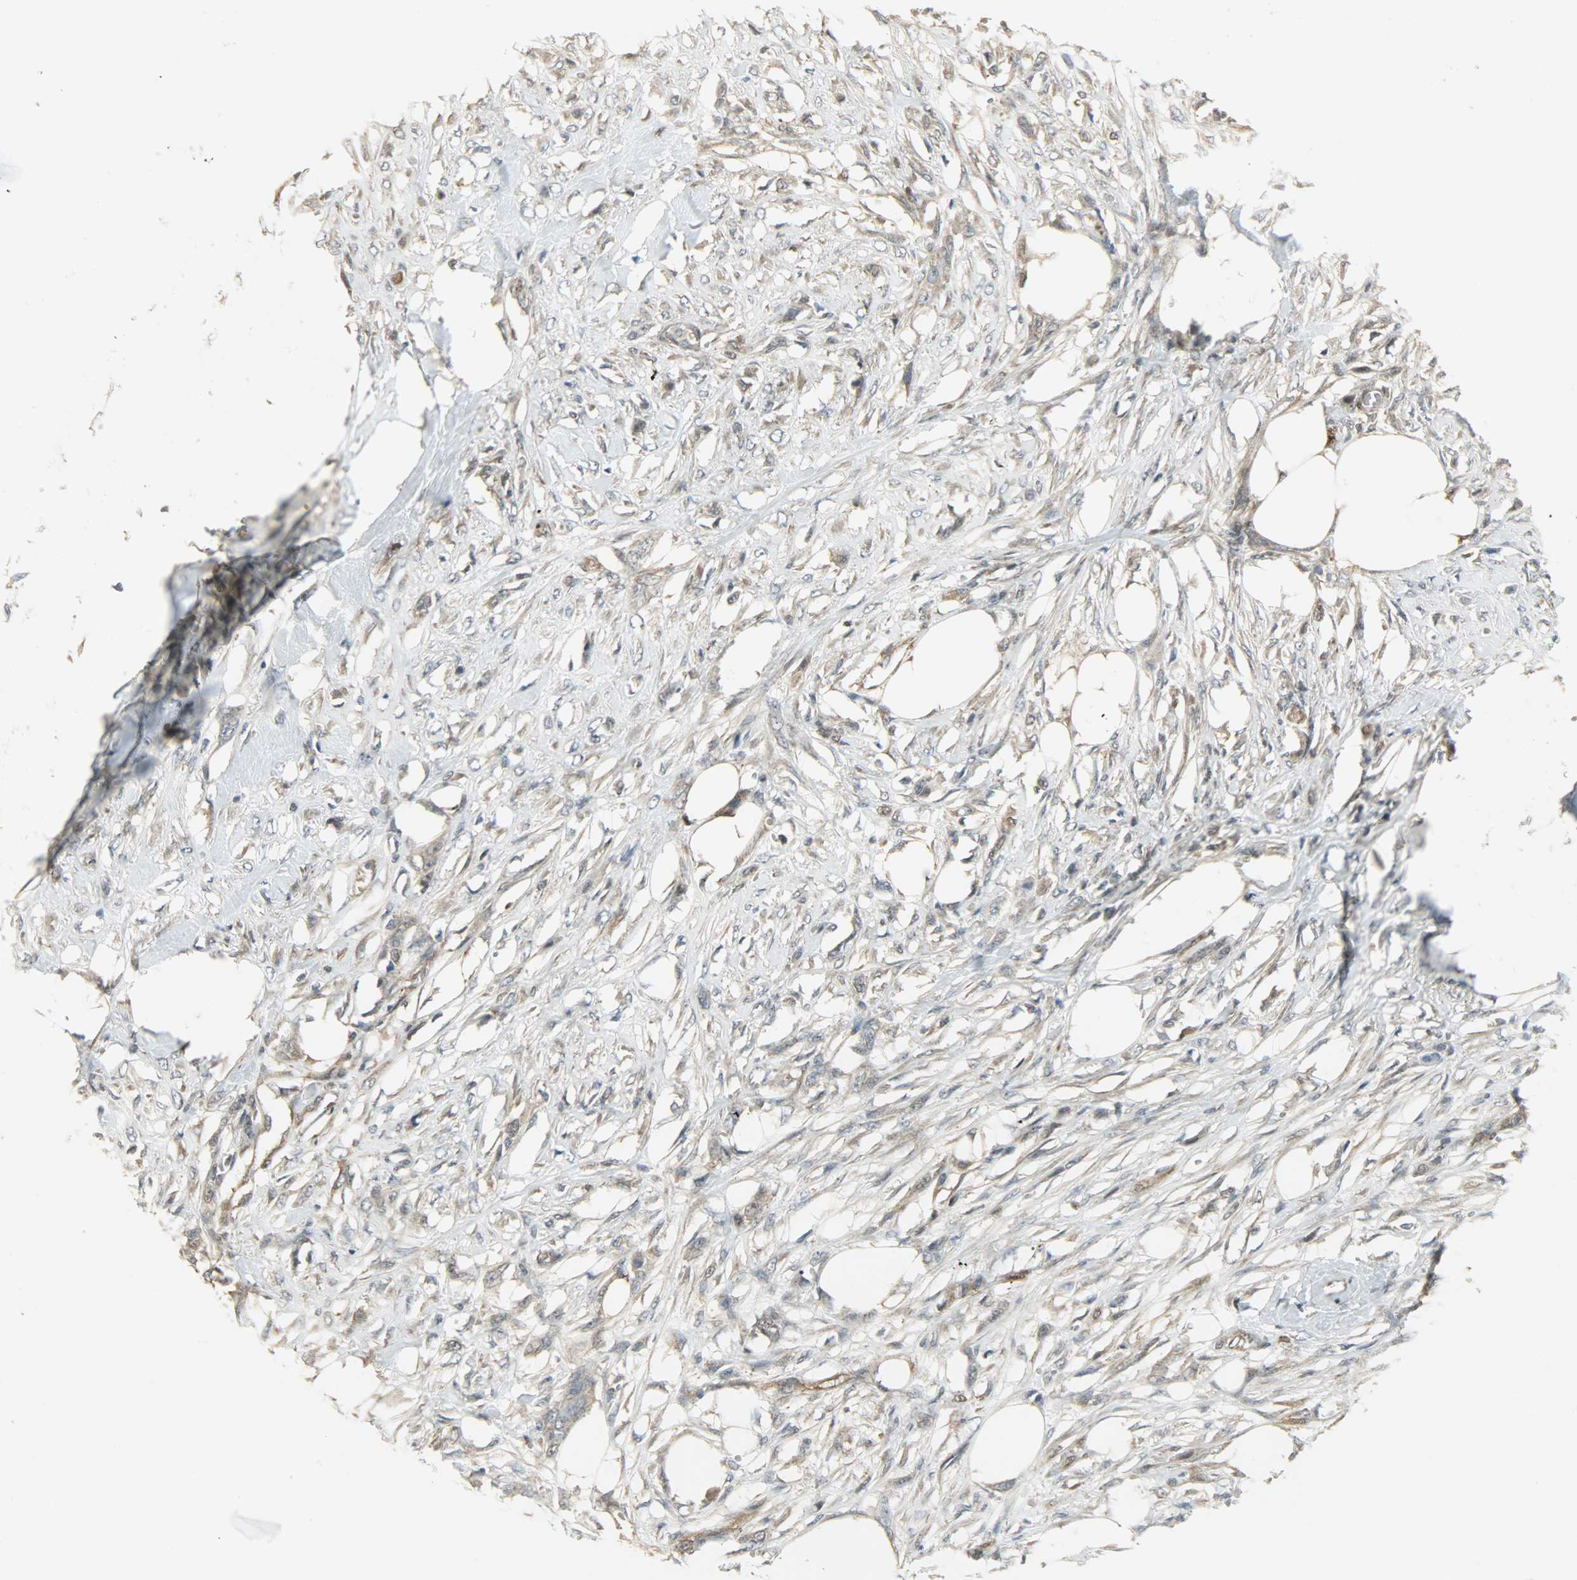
{"staining": {"intensity": "weak", "quantity": ">75%", "location": "cytoplasmic/membranous"}, "tissue": "skin cancer", "cell_type": "Tumor cells", "image_type": "cancer", "snomed": [{"axis": "morphology", "description": "Normal tissue, NOS"}, {"axis": "morphology", "description": "Squamous cell carcinoma, NOS"}, {"axis": "topography", "description": "Skin"}], "caption": "Tumor cells exhibit weak cytoplasmic/membranous expression in about >75% of cells in skin cancer.", "gene": "LDHB", "patient": {"sex": "female", "age": 59}}